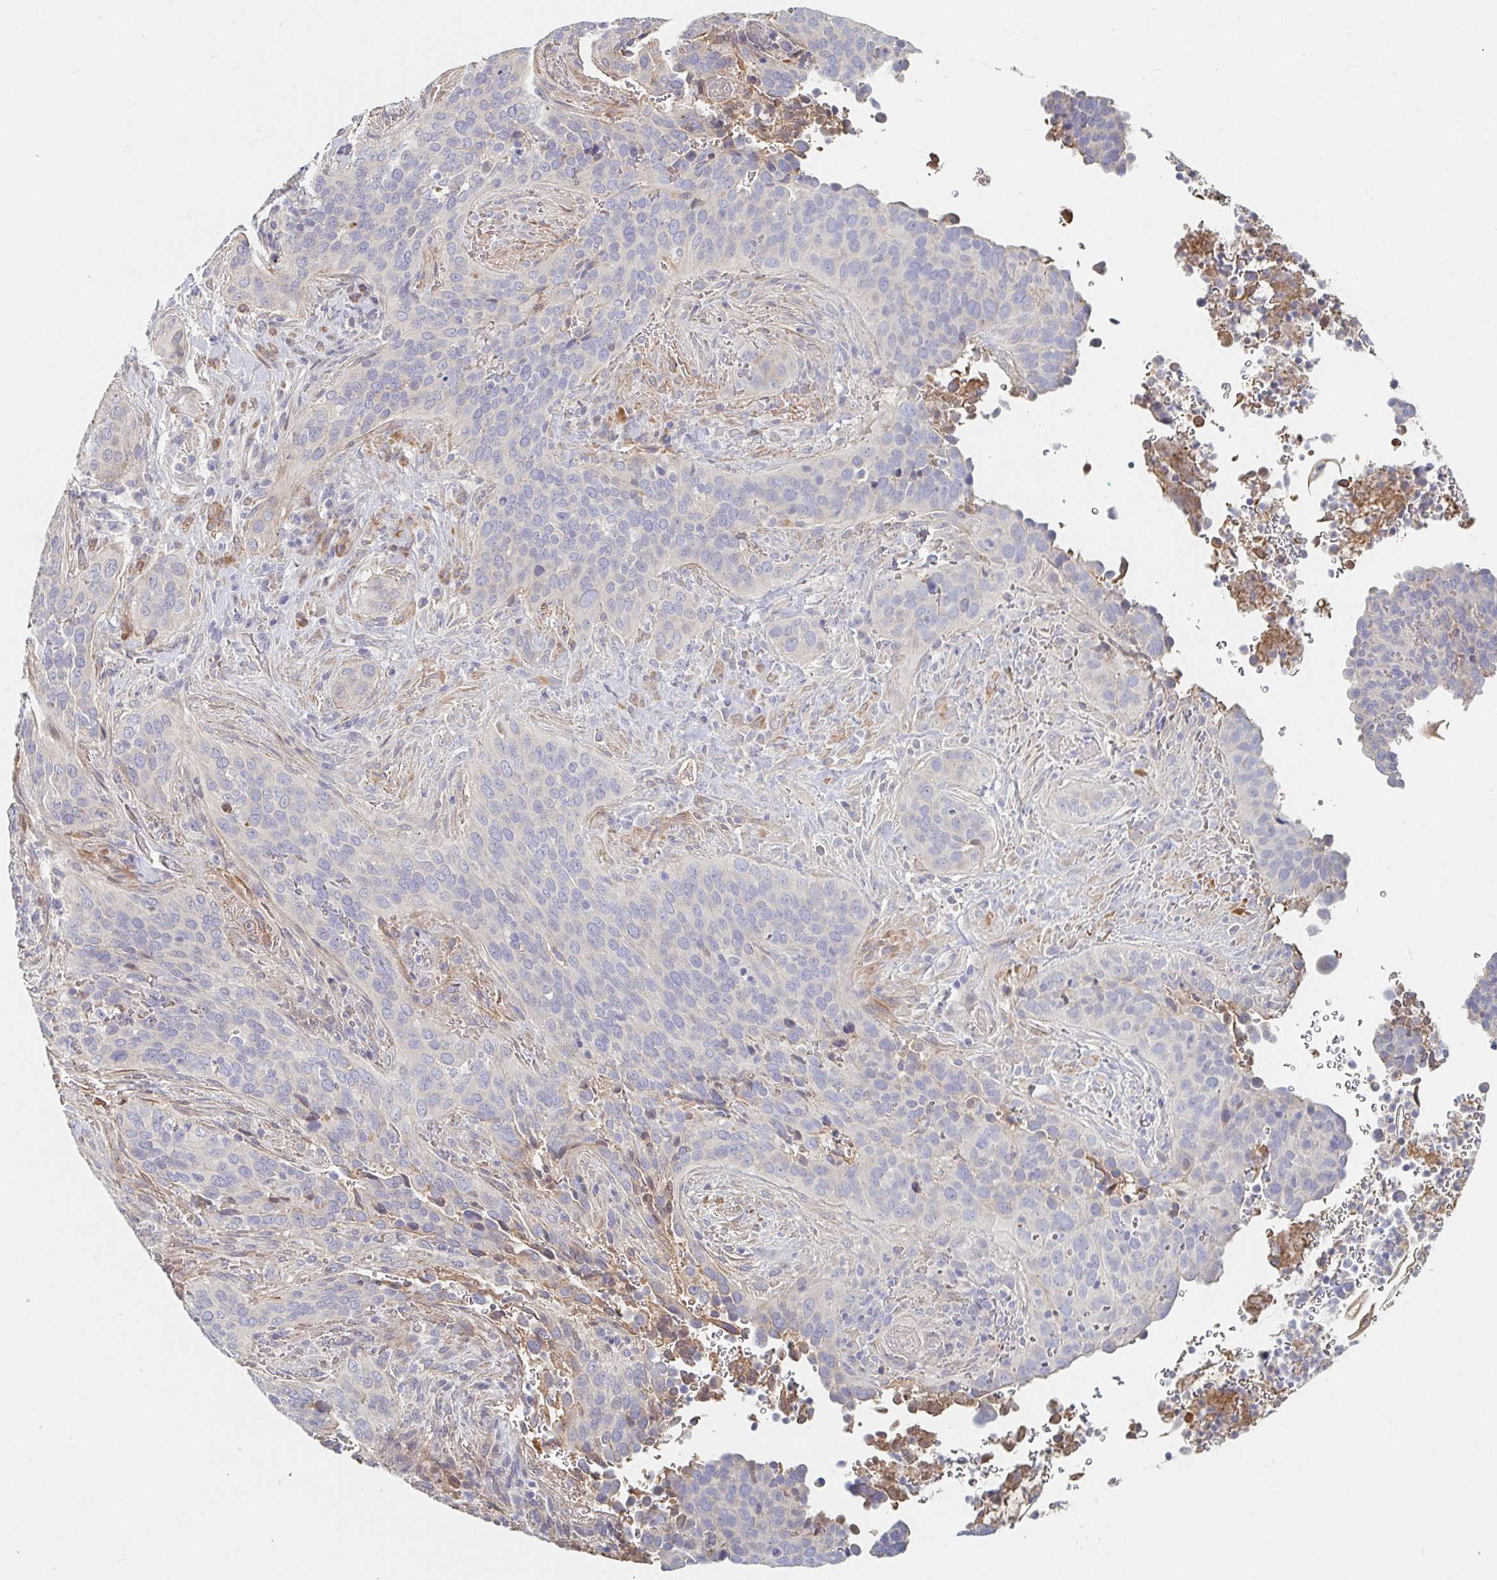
{"staining": {"intensity": "negative", "quantity": "none", "location": "none"}, "tissue": "cervical cancer", "cell_type": "Tumor cells", "image_type": "cancer", "snomed": [{"axis": "morphology", "description": "Squamous cell carcinoma, NOS"}, {"axis": "topography", "description": "Cervix"}], "caption": "Immunohistochemistry (IHC) of squamous cell carcinoma (cervical) demonstrates no staining in tumor cells.", "gene": "NME9", "patient": {"sex": "female", "age": 38}}